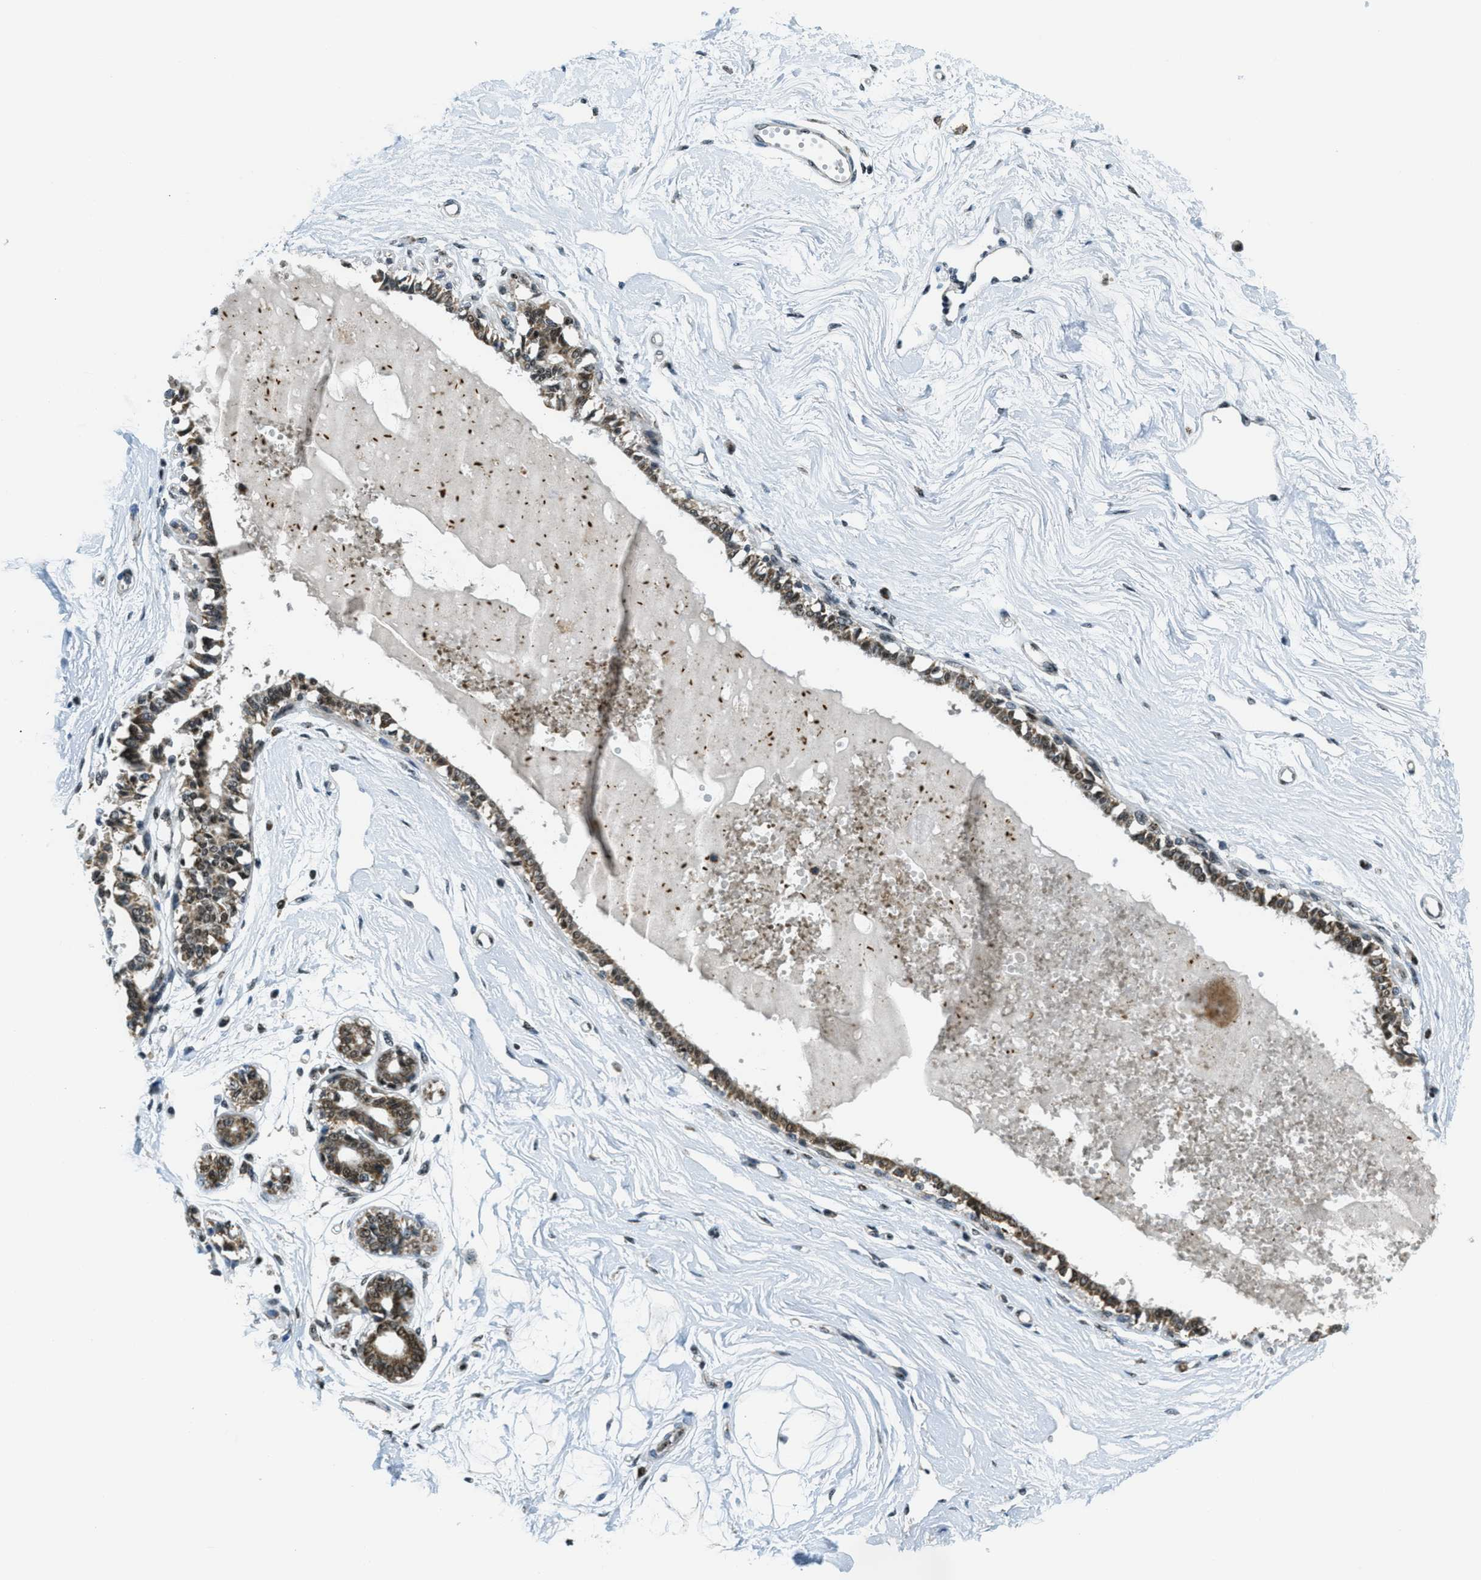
{"staining": {"intensity": "negative", "quantity": "none", "location": "none"}, "tissue": "breast", "cell_type": "Adipocytes", "image_type": "normal", "snomed": [{"axis": "morphology", "description": "Normal tissue, NOS"}, {"axis": "topography", "description": "Breast"}], "caption": "IHC of normal human breast exhibits no positivity in adipocytes.", "gene": "SP100", "patient": {"sex": "female", "age": 45}}